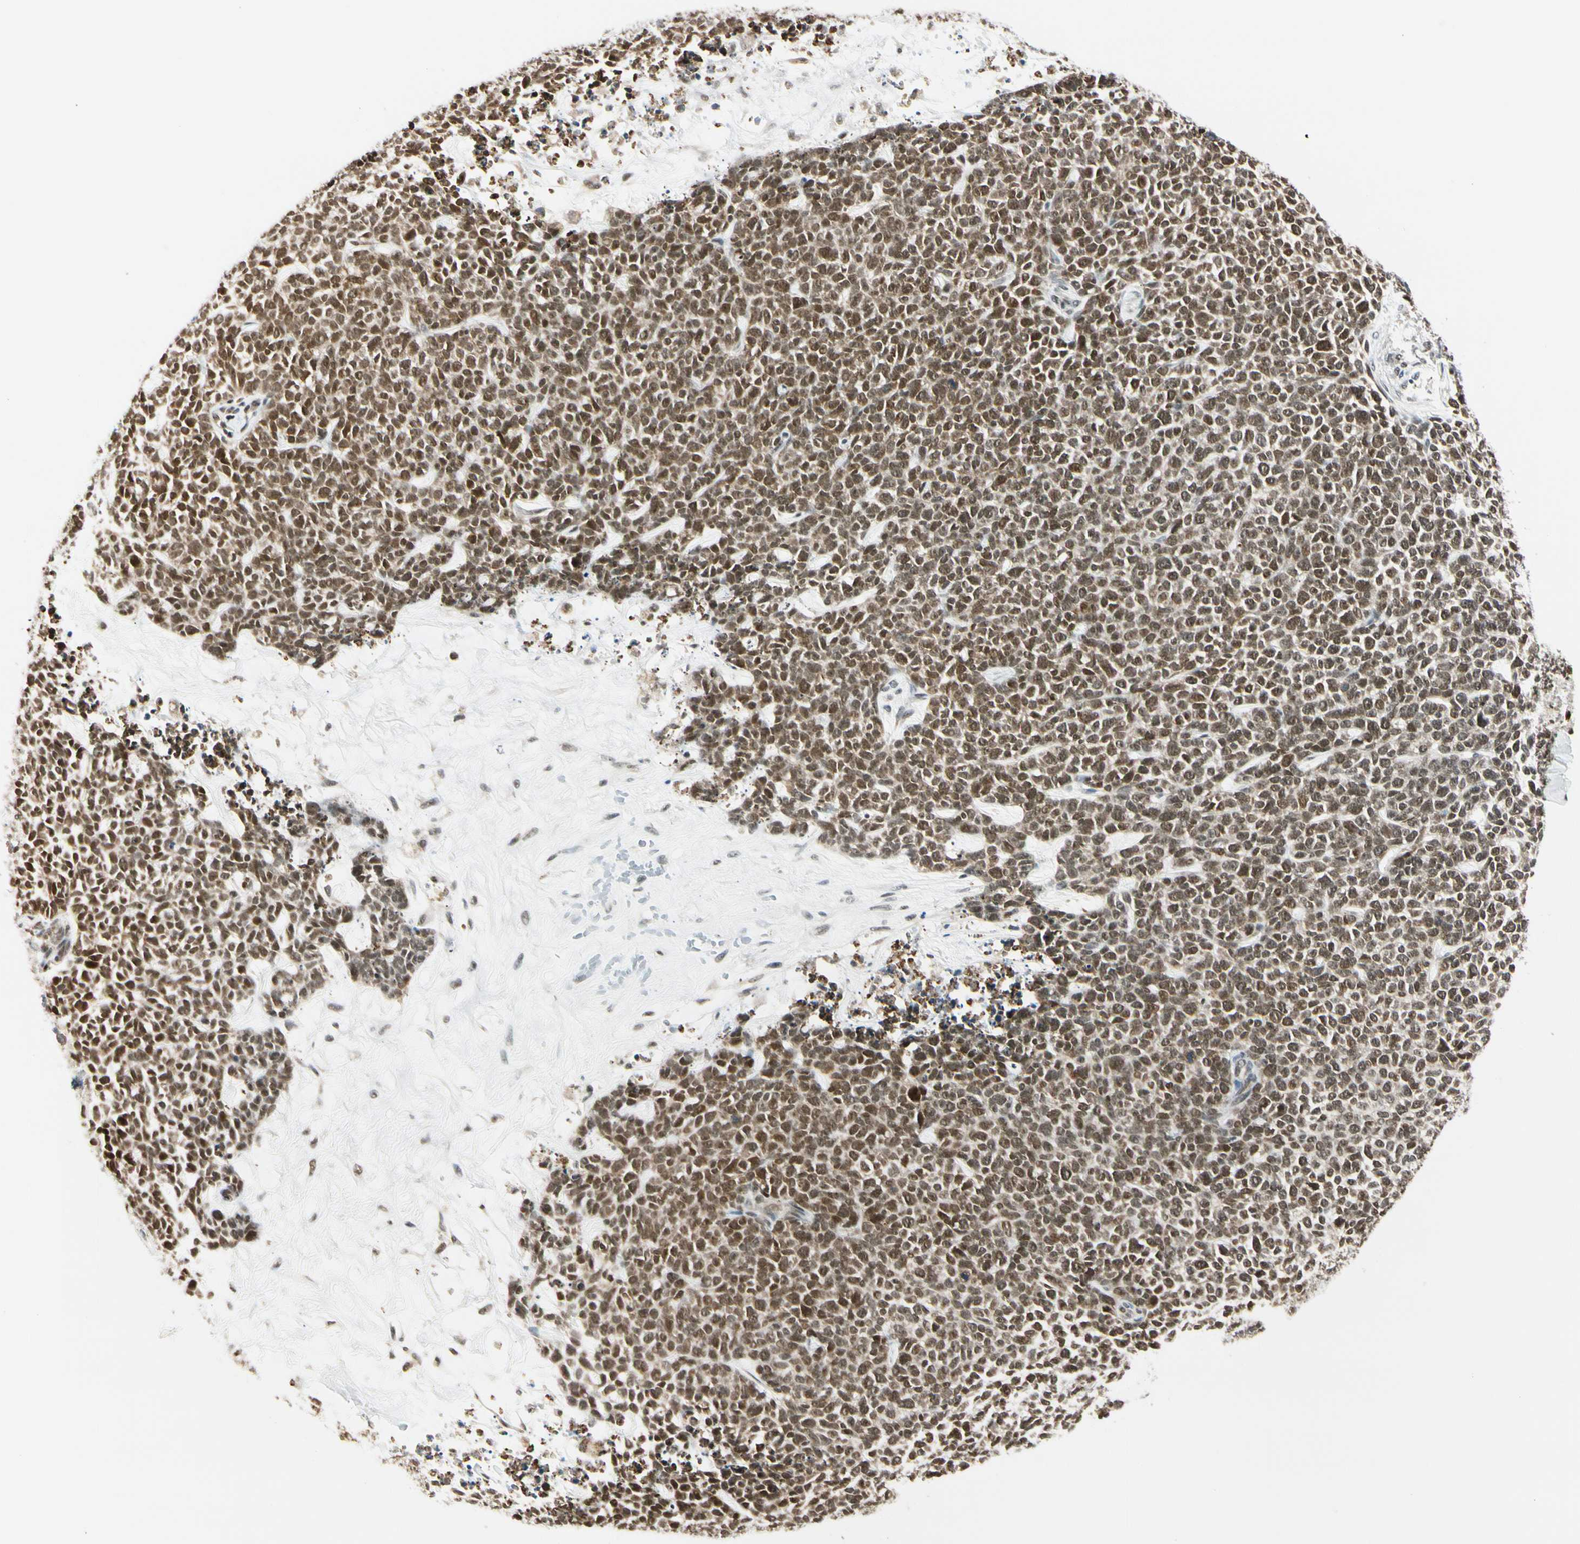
{"staining": {"intensity": "moderate", "quantity": ">75%", "location": "nuclear"}, "tissue": "skin cancer", "cell_type": "Tumor cells", "image_type": "cancer", "snomed": [{"axis": "morphology", "description": "Basal cell carcinoma"}, {"axis": "topography", "description": "Skin"}], "caption": "Protein expression analysis of skin cancer (basal cell carcinoma) reveals moderate nuclear staining in about >75% of tumor cells.", "gene": "DAXX", "patient": {"sex": "female", "age": 84}}